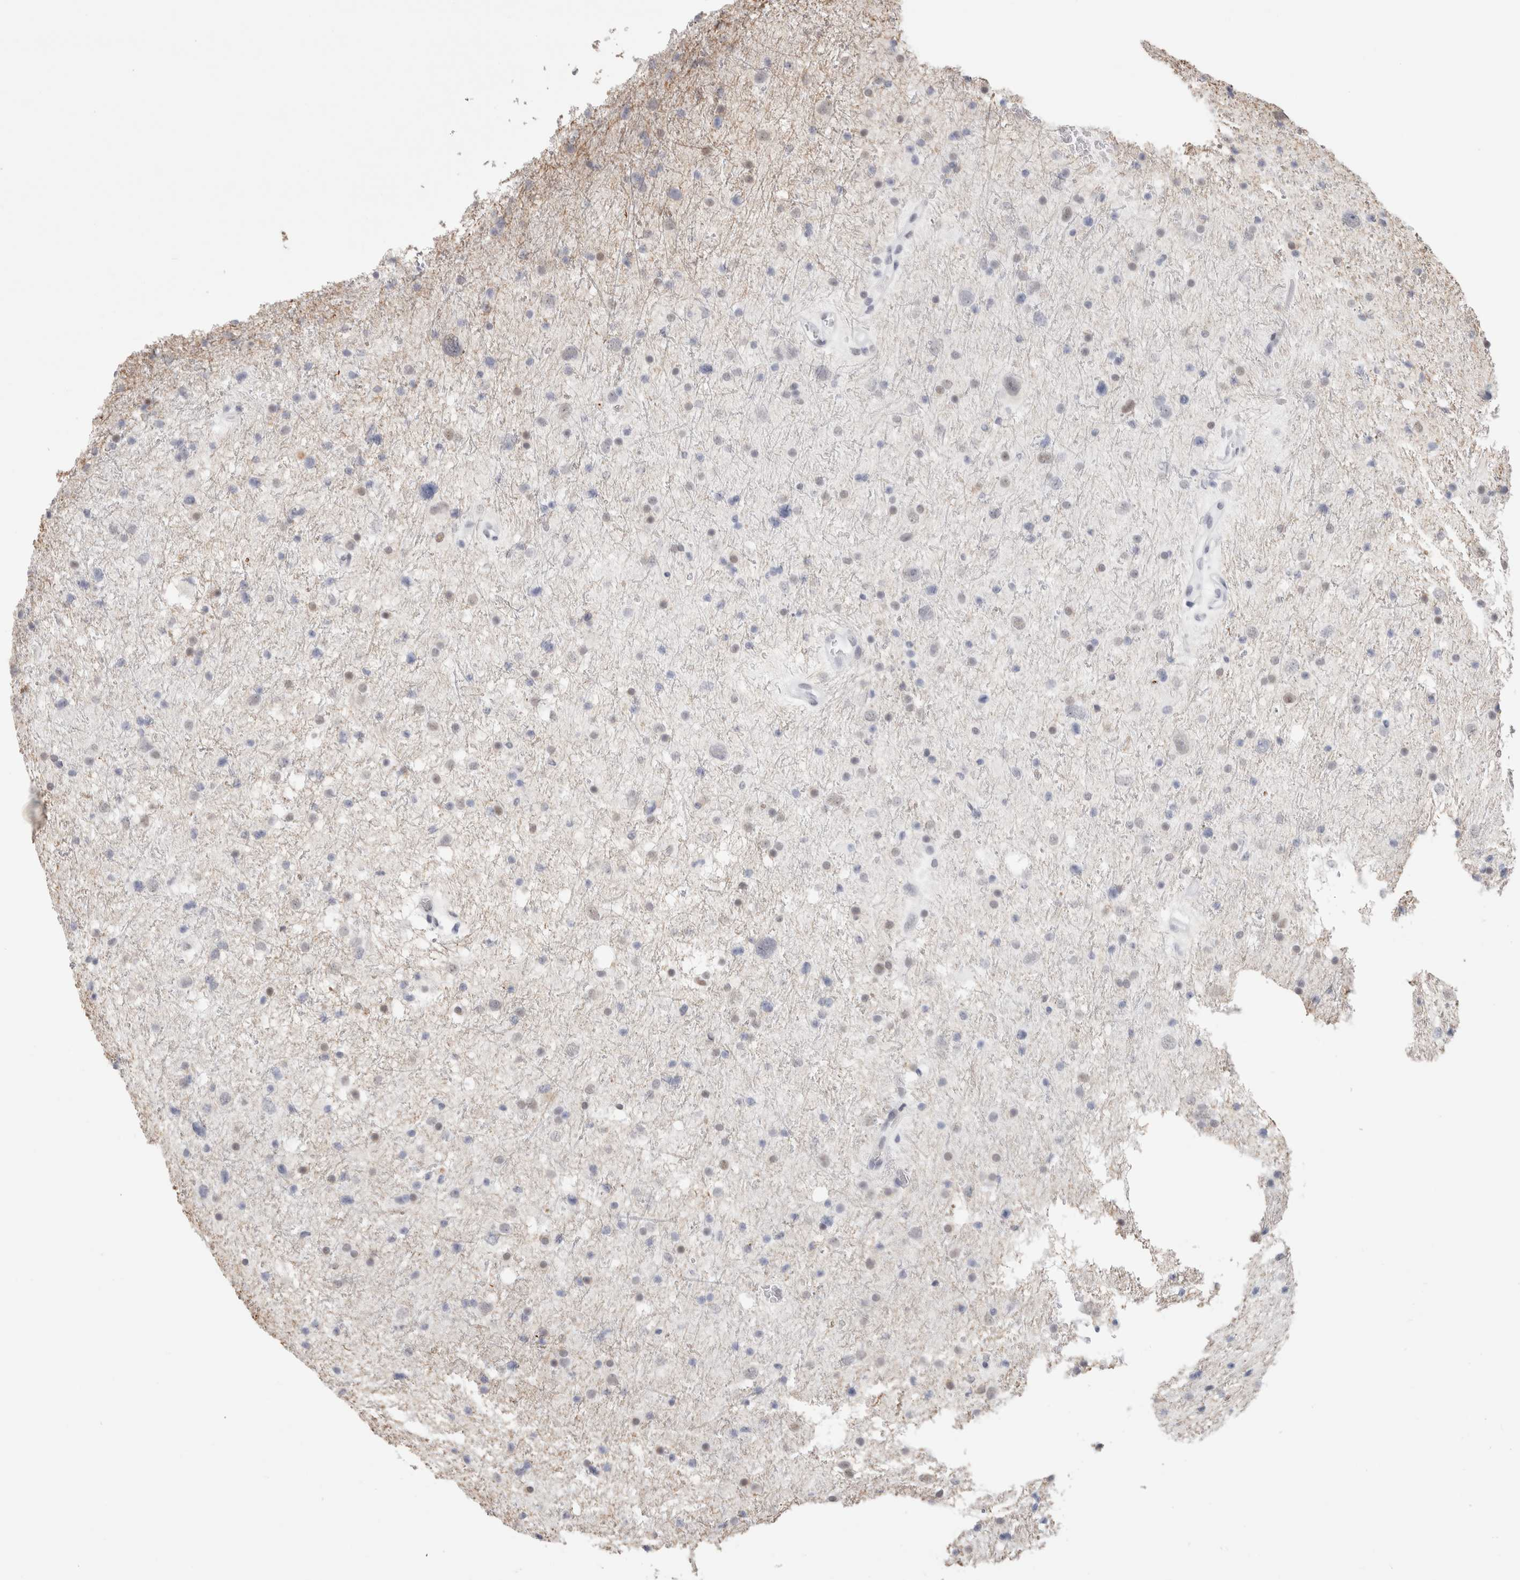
{"staining": {"intensity": "weak", "quantity": "<25%", "location": "nuclear"}, "tissue": "glioma", "cell_type": "Tumor cells", "image_type": "cancer", "snomed": [{"axis": "morphology", "description": "Glioma, malignant, Low grade"}, {"axis": "topography", "description": "Brain"}], "caption": "Immunohistochemistry (IHC) image of glioma stained for a protein (brown), which reveals no expression in tumor cells.", "gene": "SMARCC1", "patient": {"sex": "female", "age": 37}}